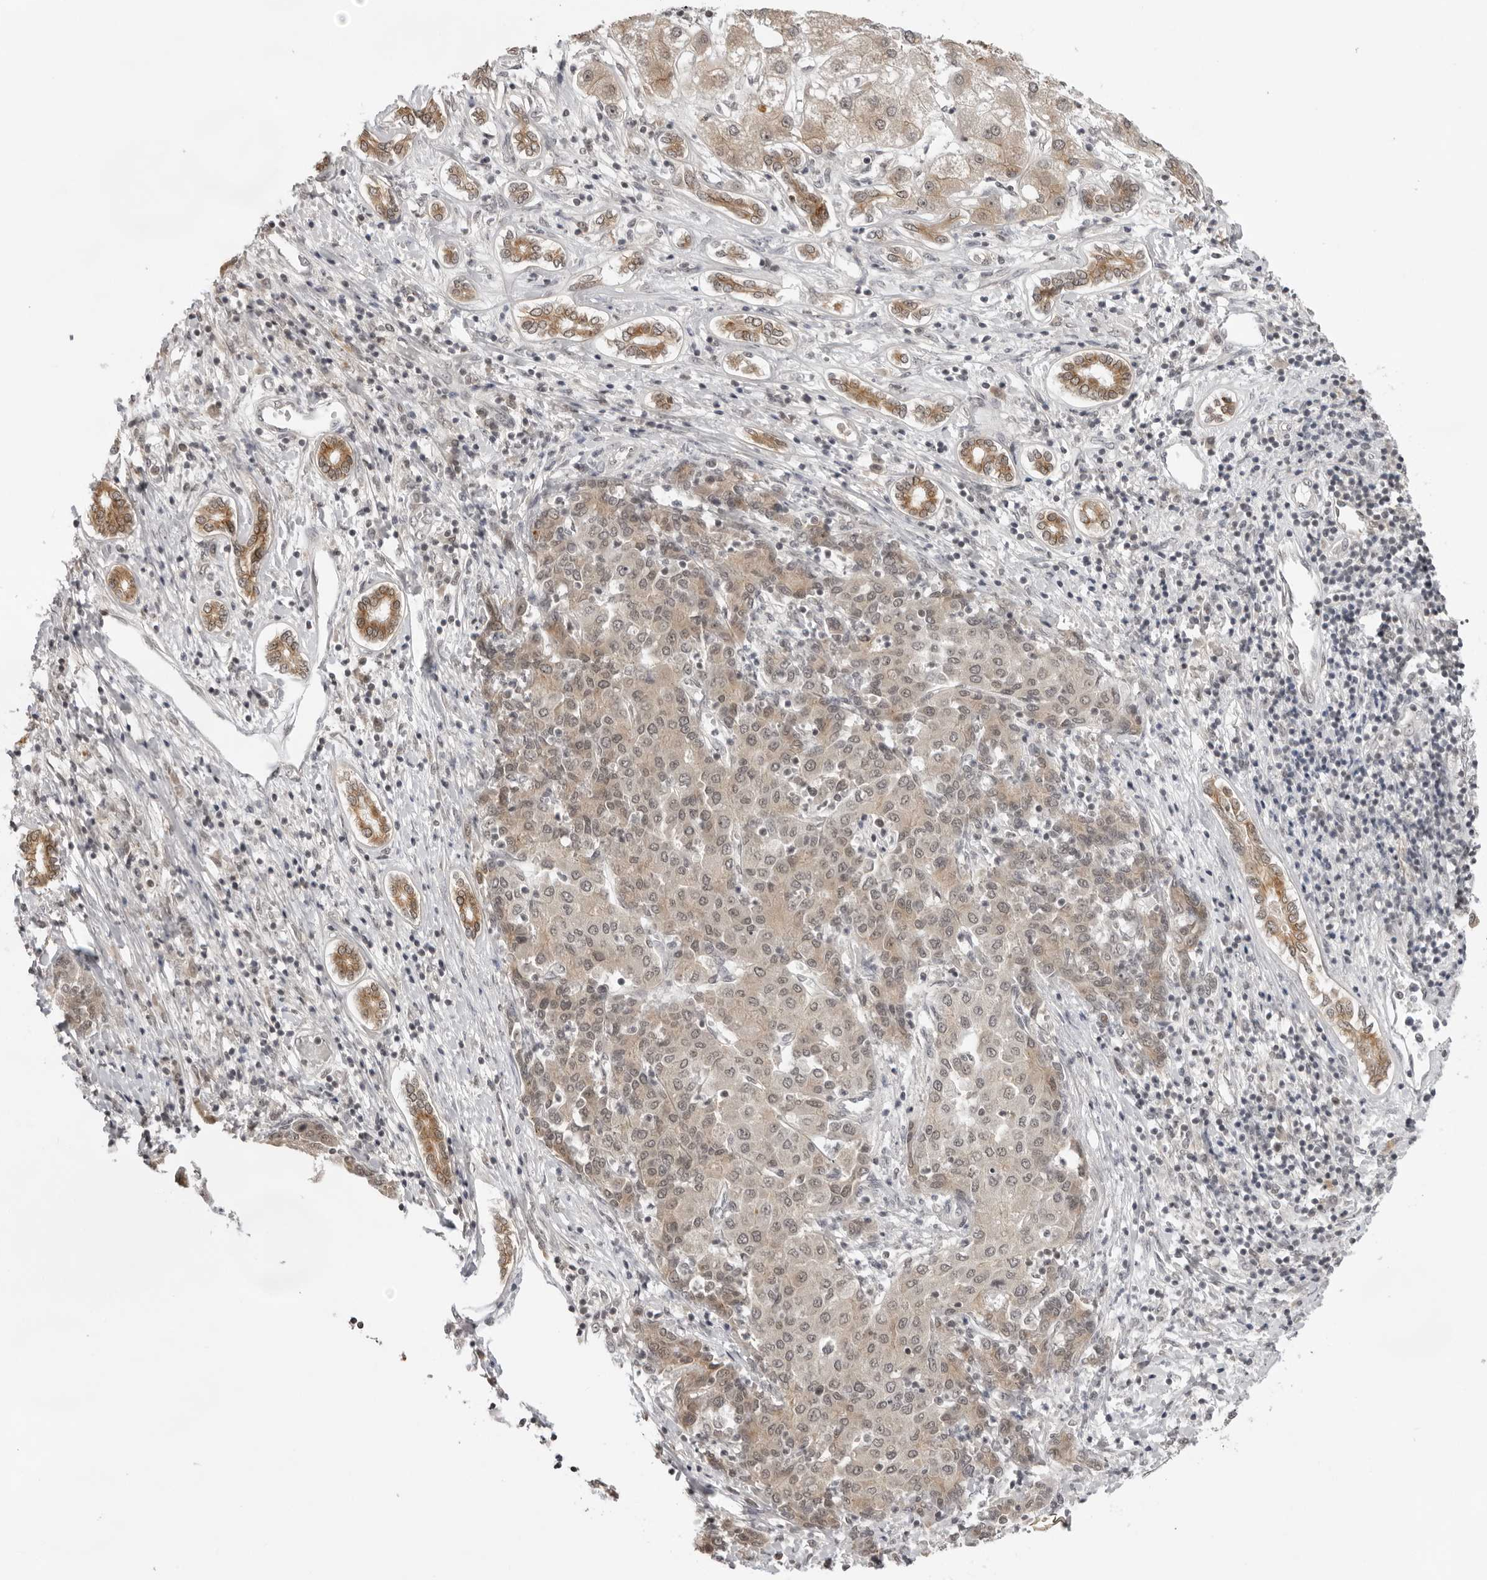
{"staining": {"intensity": "weak", "quantity": ">75%", "location": "cytoplasmic/membranous,nuclear"}, "tissue": "liver cancer", "cell_type": "Tumor cells", "image_type": "cancer", "snomed": [{"axis": "morphology", "description": "Carcinoma, Hepatocellular, NOS"}, {"axis": "topography", "description": "Liver"}], "caption": "An immunohistochemistry (IHC) histopathology image of neoplastic tissue is shown. Protein staining in brown labels weak cytoplasmic/membranous and nuclear positivity in hepatocellular carcinoma (liver) within tumor cells. The staining was performed using DAB (3,3'-diaminobenzidine), with brown indicating positive protein expression. Nuclei are stained blue with hematoxylin.", "gene": "EXOSC10", "patient": {"sex": "male", "age": 65}}